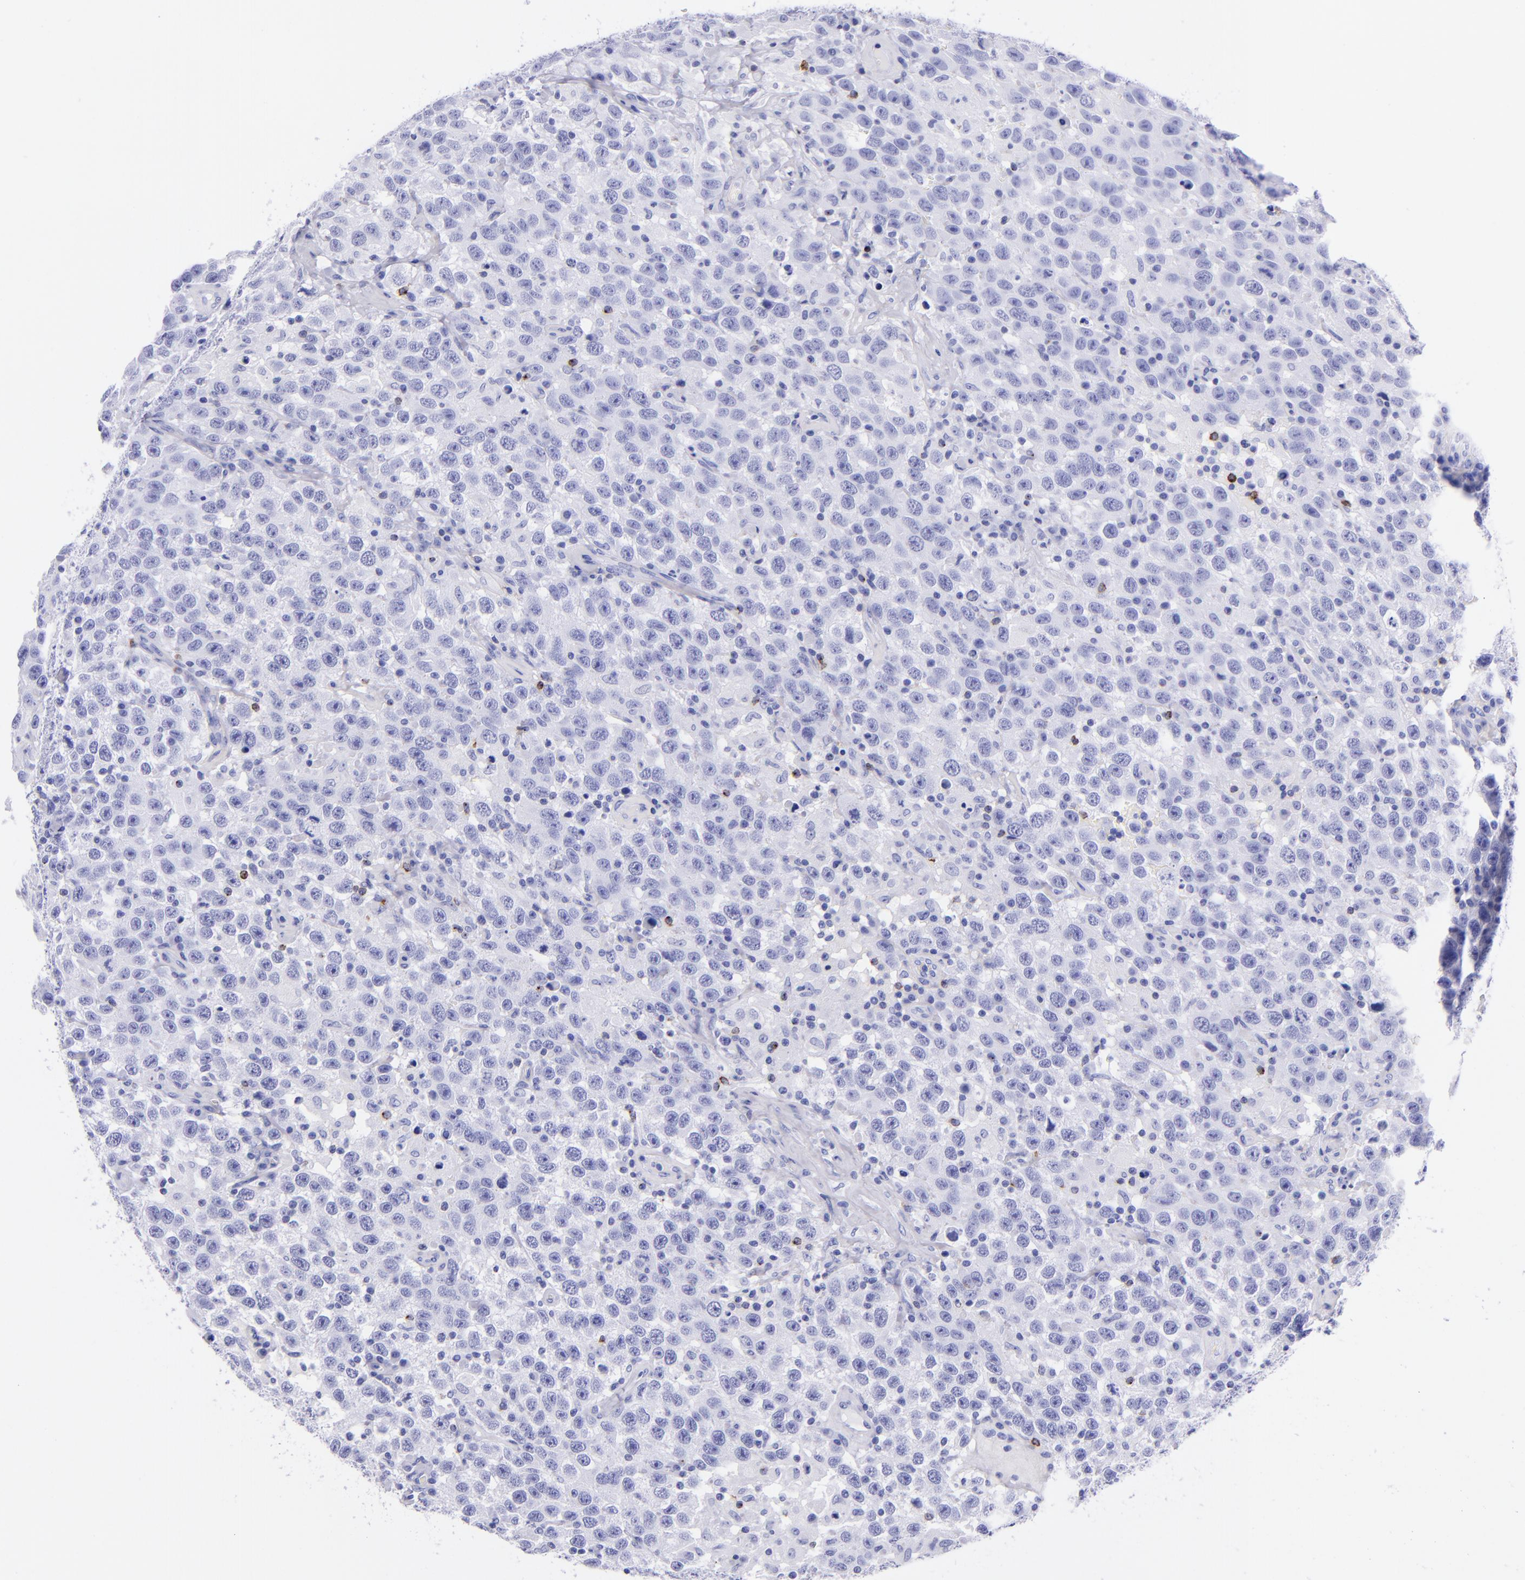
{"staining": {"intensity": "negative", "quantity": "none", "location": "none"}, "tissue": "testis cancer", "cell_type": "Tumor cells", "image_type": "cancer", "snomed": [{"axis": "morphology", "description": "Seminoma, NOS"}, {"axis": "topography", "description": "Testis"}], "caption": "Histopathology image shows no protein positivity in tumor cells of testis cancer (seminoma) tissue.", "gene": "LAG3", "patient": {"sex": "male", "age": 41}}